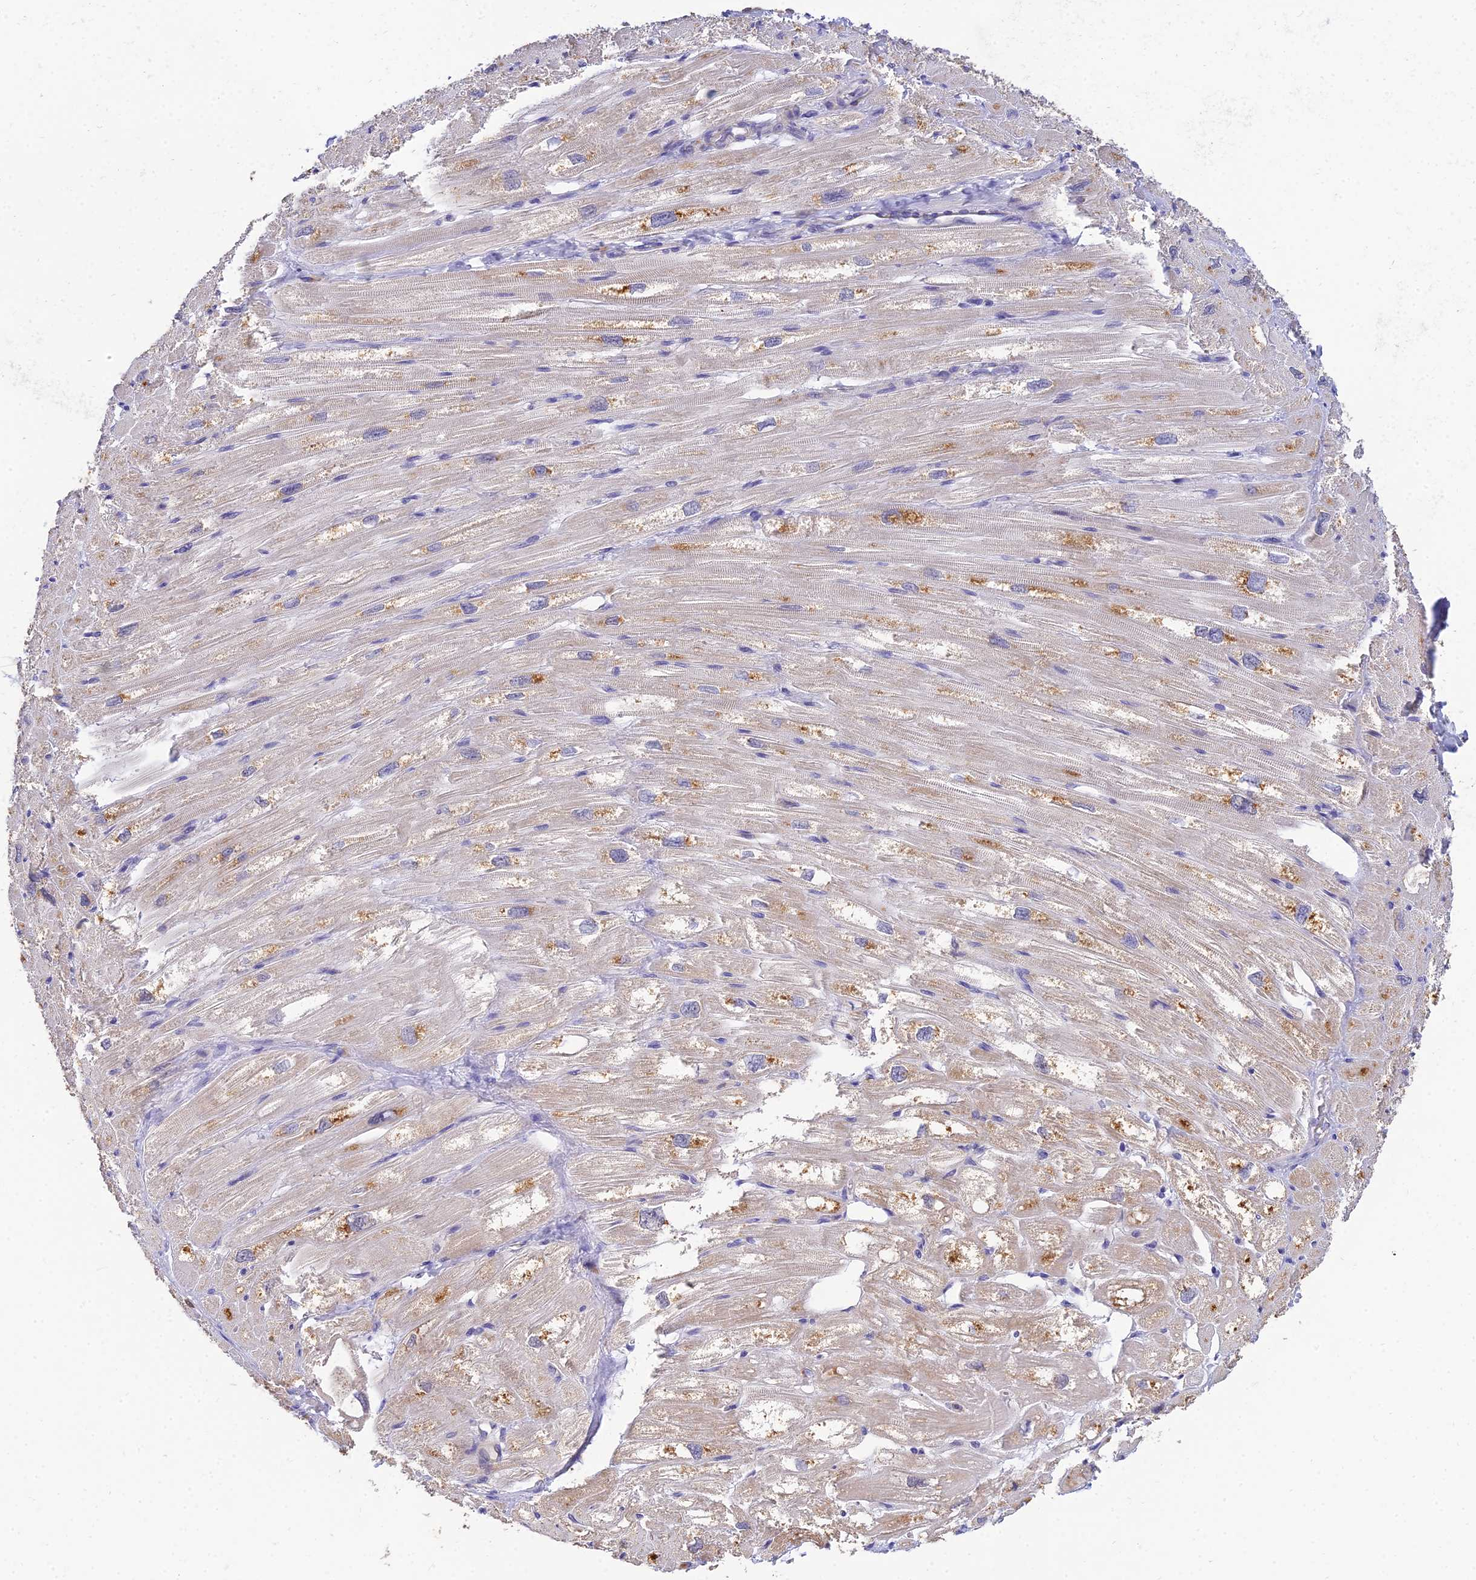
{"staining": {"intensity": "moderate", "quantity": ">75%", "location": "cytoplasmic/membranous"}, "tissue": "heart muscle", "cell_type": "Cardiomyocytes", "image_type": "normal", "snomed": [{"axis": "morphology", "description": "Normal tissue, NOS"}, {"axis": "topography", "description": "Heart"}], "caption": "This histopathology image shows immunohistochemistry staining of unremarkable heart muscle, with medium moderate cytoplasmic/membranous expression in about >75% of cardiomyocytes.", "gene": "ARL8A", "patient": {"sex": "male", "age": 50}}